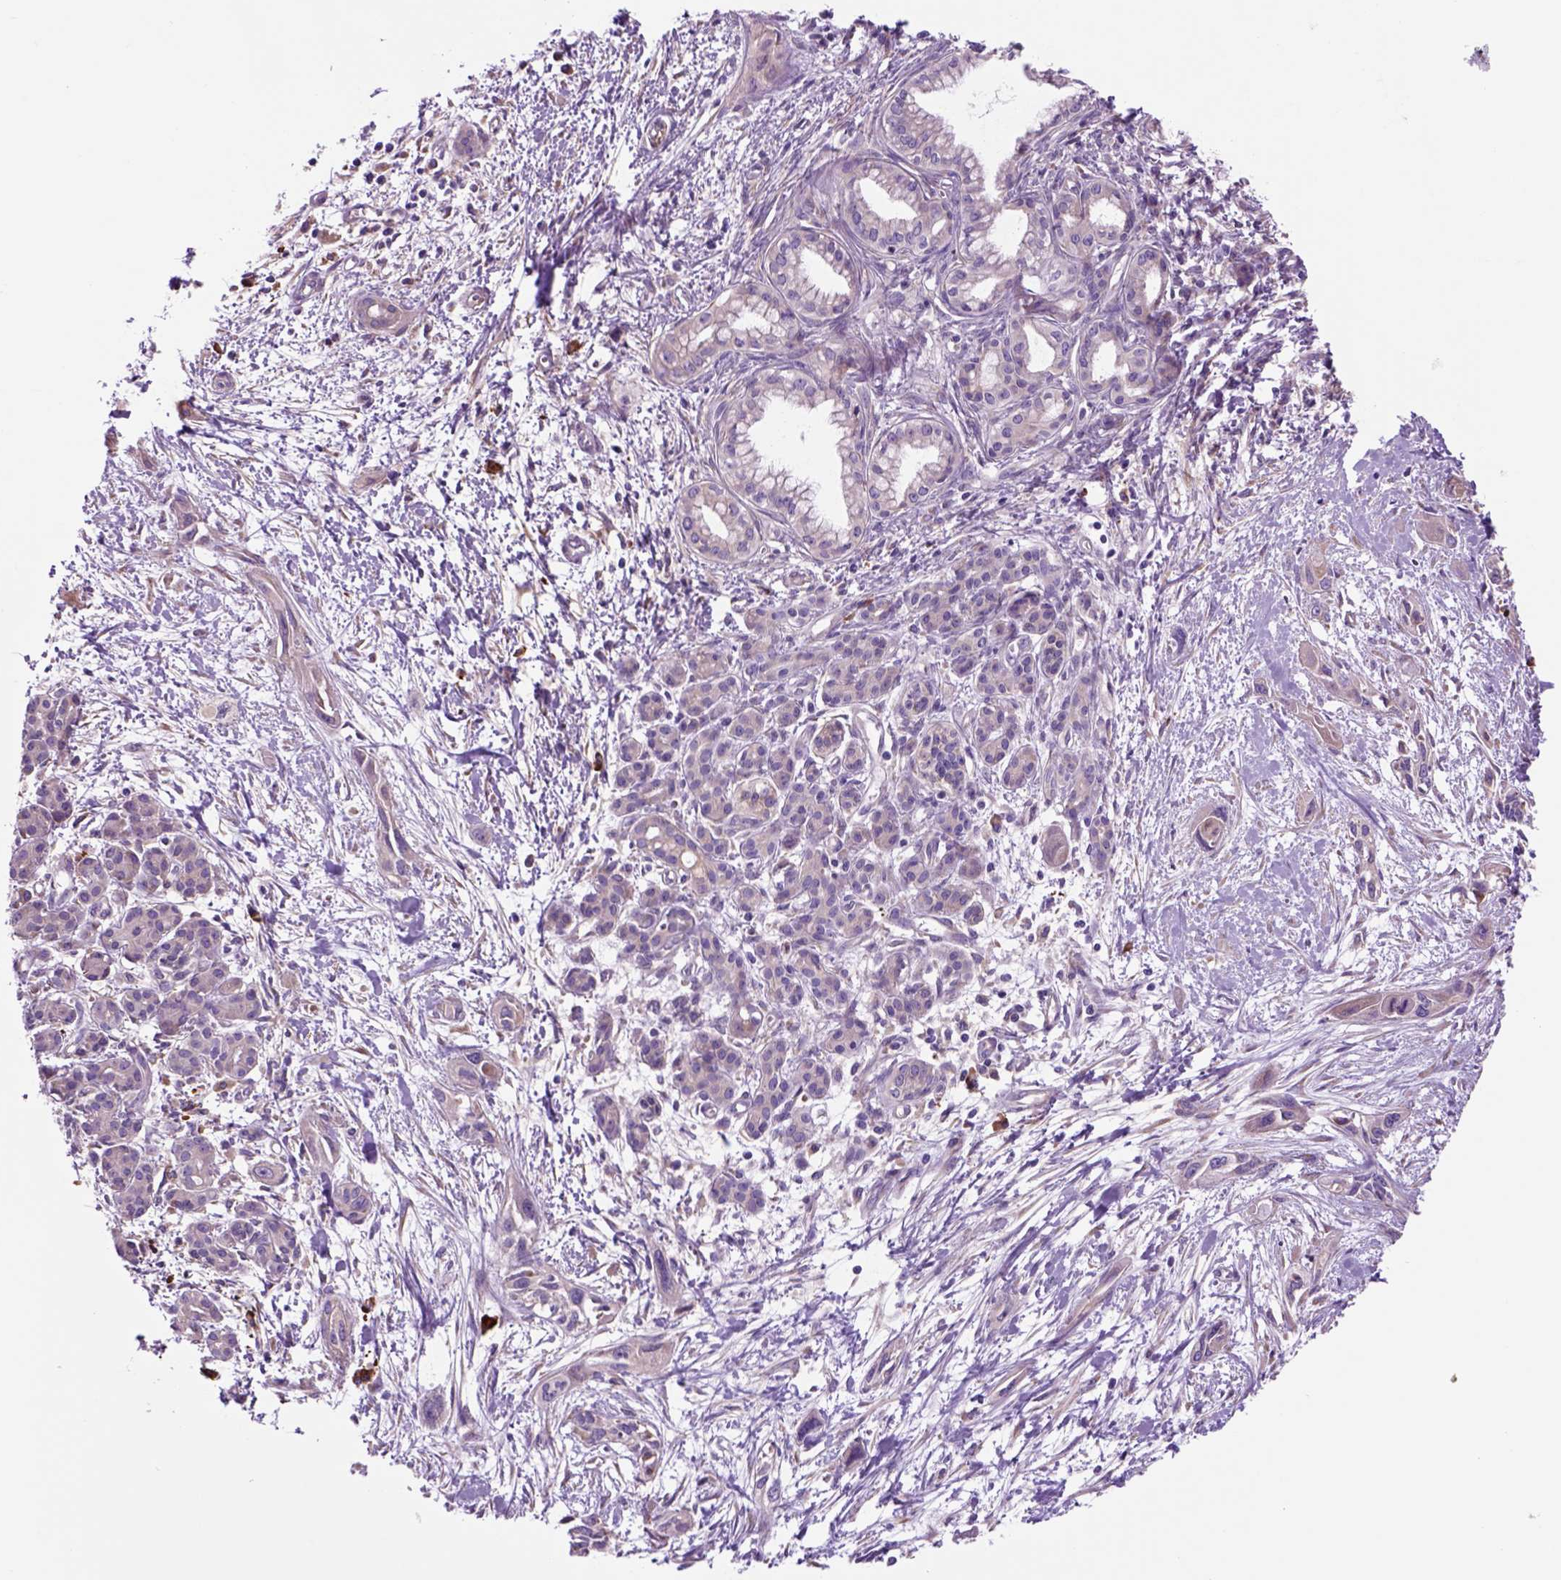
{"staining": {"intensity": "negative", "quantity": "none", "location": "none"}, "tissue": "pancreatic cancer", "cell_type": "Tumor cells", "image_type": "cancer", "snomed": [{"axis": "morphology", "description": "Adenocarcinoma, NOS"}, {"axis": "topography", "description": "Pancreas"}], "caption": "Human pancreatic cancer (adenocarcinoma) stained for a protein using IHC reveals no staining in tumor cells.", "gene": "PIAS3", "patient": {"sex": "female", "age": 55}}